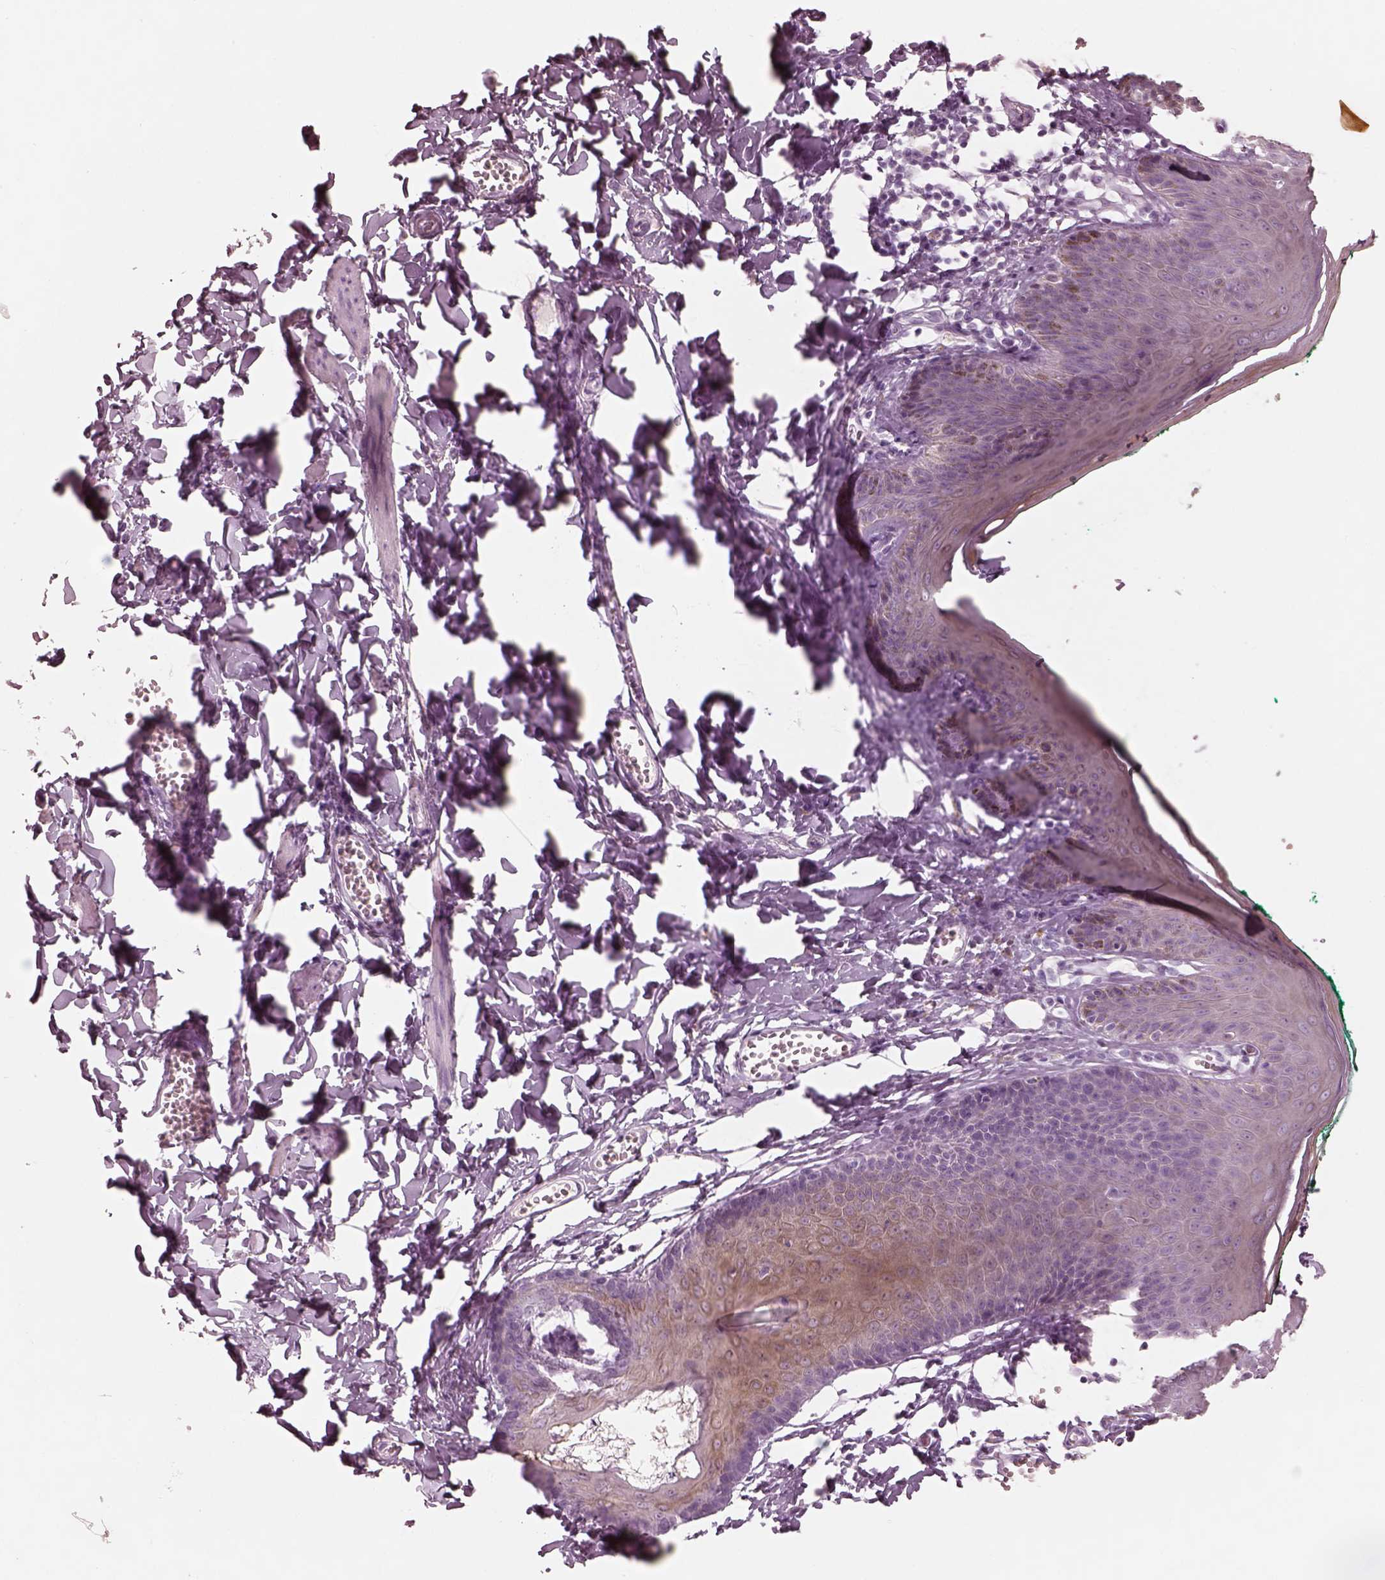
{"staining": {"intensity": "negative", "quantity": "none", "location": "none"}, "tissue": "skin", "cell_type": "Epidermal cells", "image_type": "normal", "snomed": [{"axis": "morphology", "description": "Normal tissue, NOS"}, {"axis": "topography", "description": "Vulva"}, {"axis": "topography", "description": "Peripheral nerve tissue"}], "caption": "Histopathology image shows no protein staining in epidermal cells of unremarkable skin. (DAB immunohistochemistry (IHC) visualized using brightfield microscopy, high magnification).", "gene": "PON3", "patient": {"sex": "female", "age": 66}}